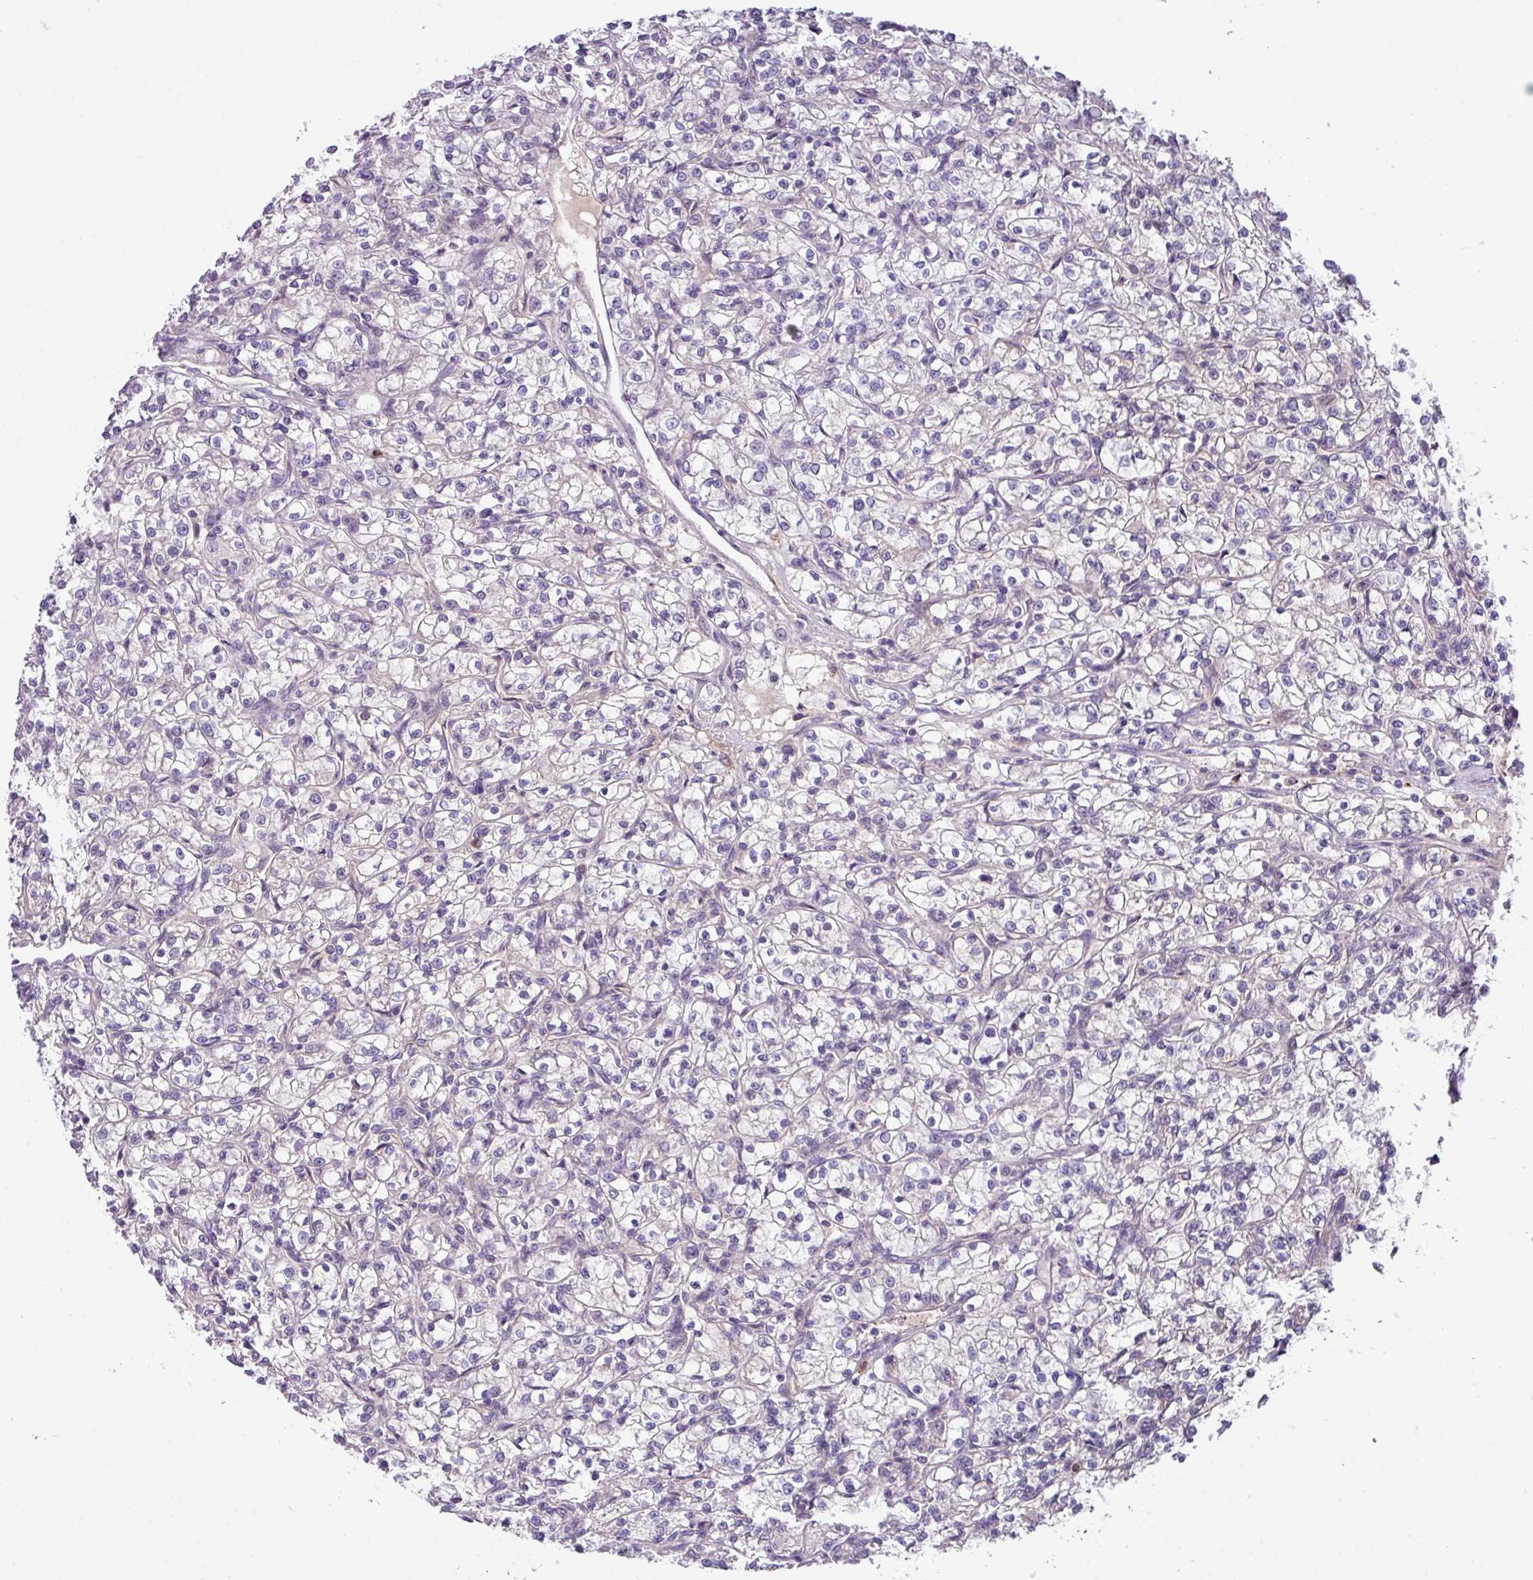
{"staining": {"intensity": "negative", "quantity": "none", "location": "none"}, "tissue": "renal cancer", "cell_type": "Tumor cells", "image_type": "cancer", "snomed": [{"axis": "morphology", "description": "Adenocarcinoma, NOS"}, {"axis": "topography", "description": "Kidney"}], "caption": "Immunohistochemistry (IHC) of renal cancer demonstrates no positivity in tumor cells. (DAB immunohistochemistry visualized using brightfield microscopy, high magnification).", "gene": "DNAL1", "patient": {"sex": "female", "age": 59}}